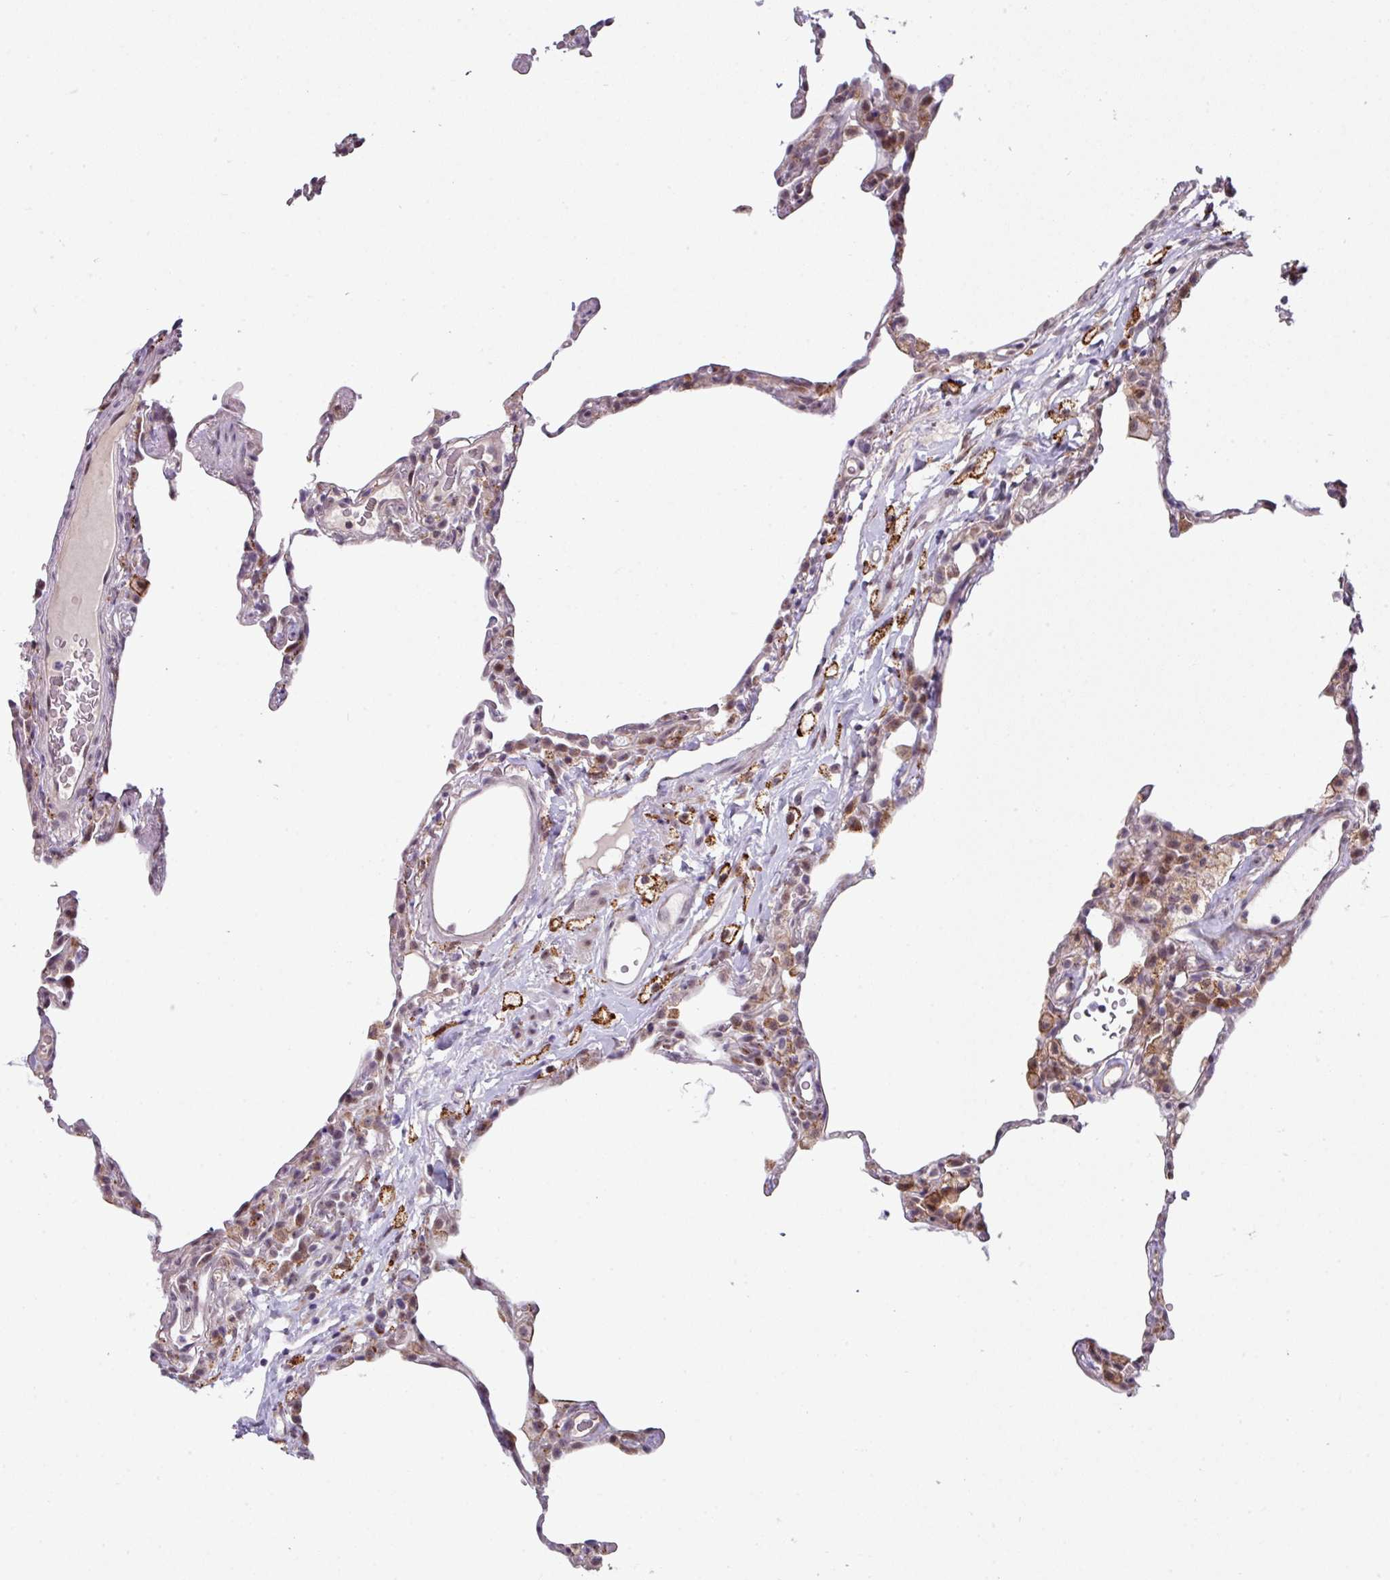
{"staining": {"intensity": "negative", "quantity": "none", "location": "none"}, "tissue": "lung", "cell_type": "Alveolar cells", "image_type": "normal", "snomed": [{"axis": "morphology", "description": "Normal tissue, NOS"}, {"axis": "topography", "description": "Lung"}], "caption": "Photomicrograph shows no protein staining in alveolar cells of normal lung. (DAB IHC with hematoxylin counter stain).", "gene": "BMS1", "patient": {"sex": "female", "age": 57}}